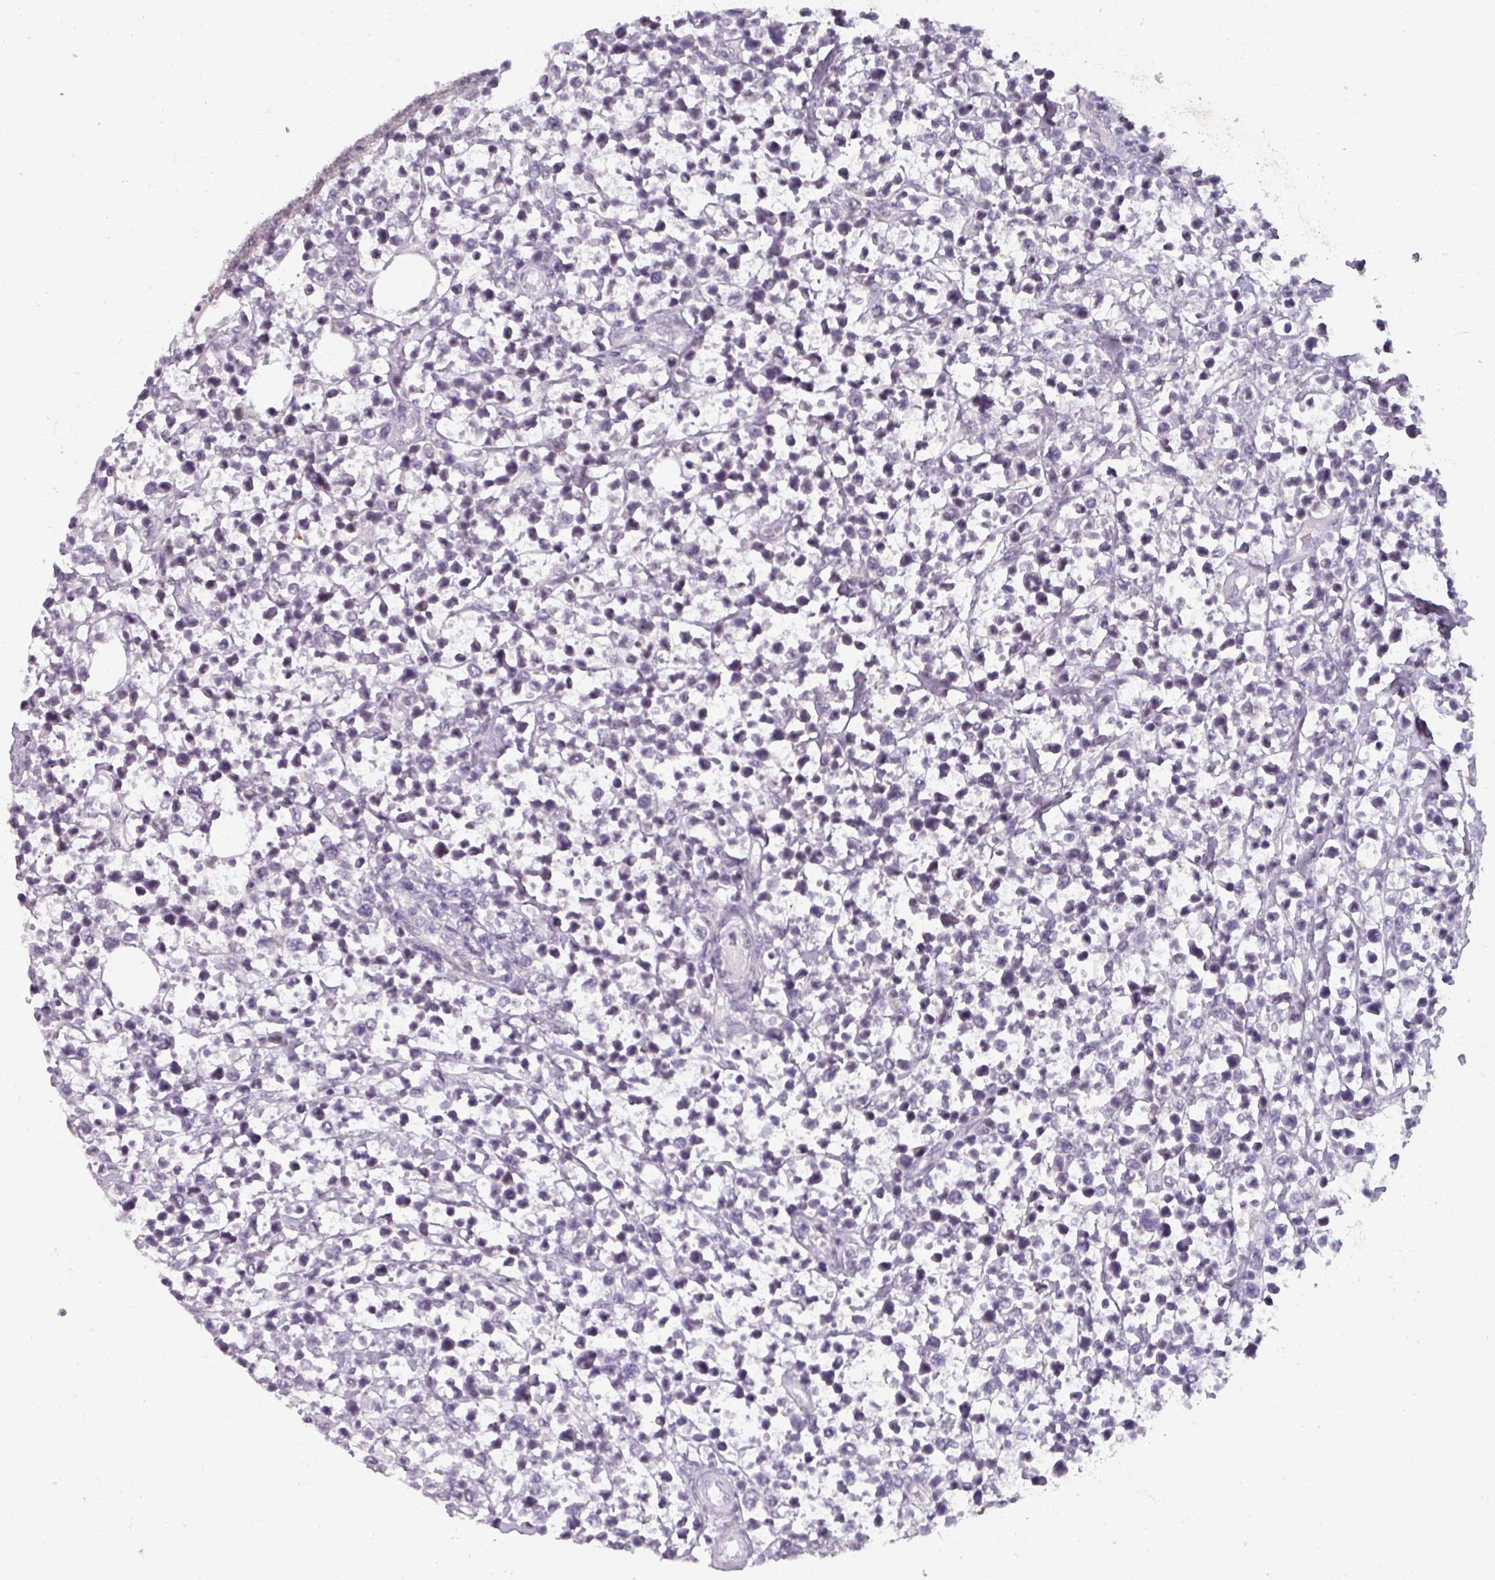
{"staining": {"intensity": "negative", "quantity": "none", "location": "none"}, "tissue": "lymphoma", "cell_type": "Tumor cells", "image_type": "cancer", "snomed": [{"axis": "morphology", "description": "Malignant lymphoma, non-Hodgkin's type, Low grade"}, {"axis": "topography", "description": "Lymph node"}], "caption": "DAB immunohistochemical staining of human lymphoma displays no significant positivity in tumor cells. (DAB immunohistochemistry visualized using brightfield microscopy, high magnification).", "gene": "RIPOR3", "patient": {"sex": "male", "age": 60}}